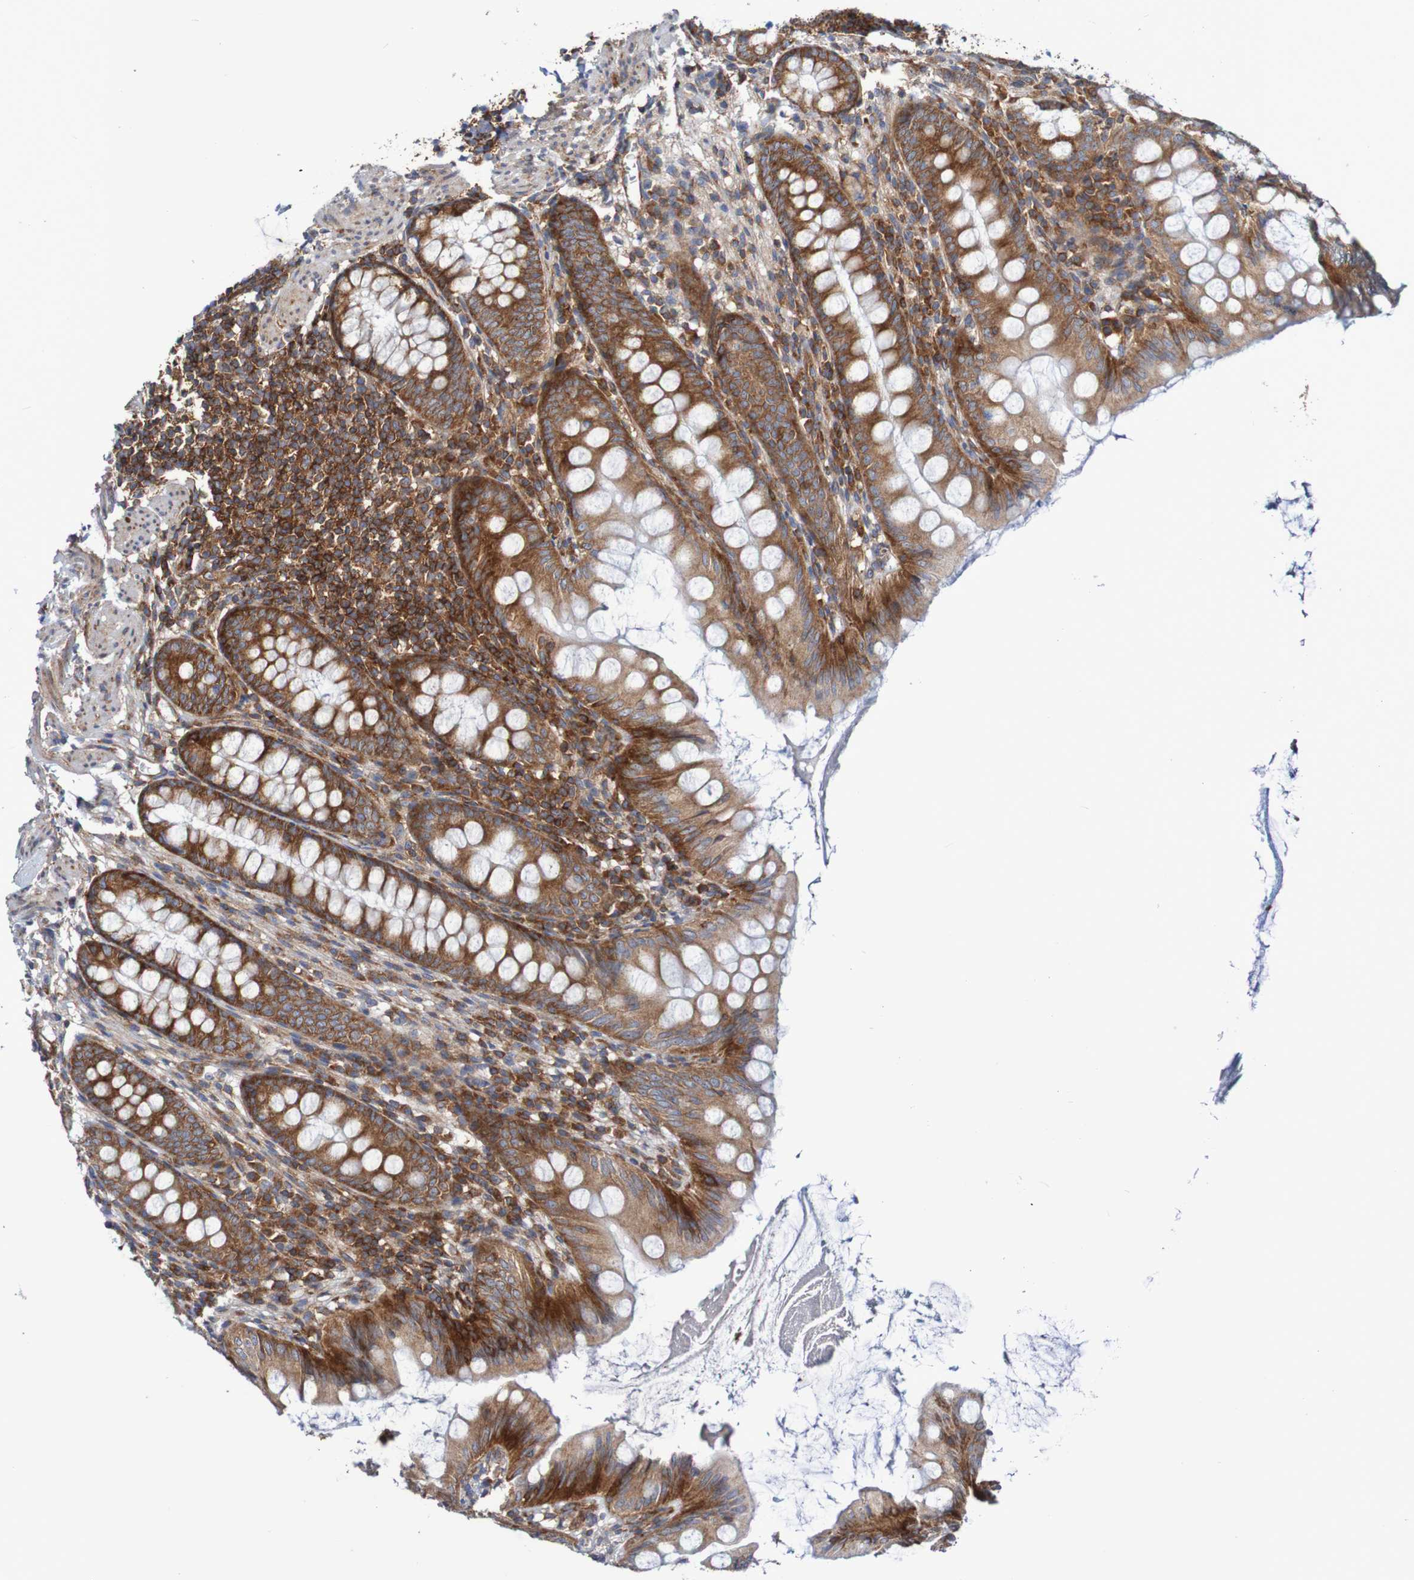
{"staining": {"intensity": "strong", "quantity": ">75%", "location": "cytoplasmic/membranous"}, "tissue": "appendix", "cell_type": "Glandular cells", "image_type": "normal", "snomed": [{"axis": "morphology", "description": "Normal tissue, NOS"}, {"axis": "topography", "description": "Appendix"}], "caption": "A brown stain labels strong cytoplasmic/membranous expression of a protein in glandular cells of unremarkable human appendix.", "gene": "FXR2", "patient": {"sex": "female", "age": 77}}